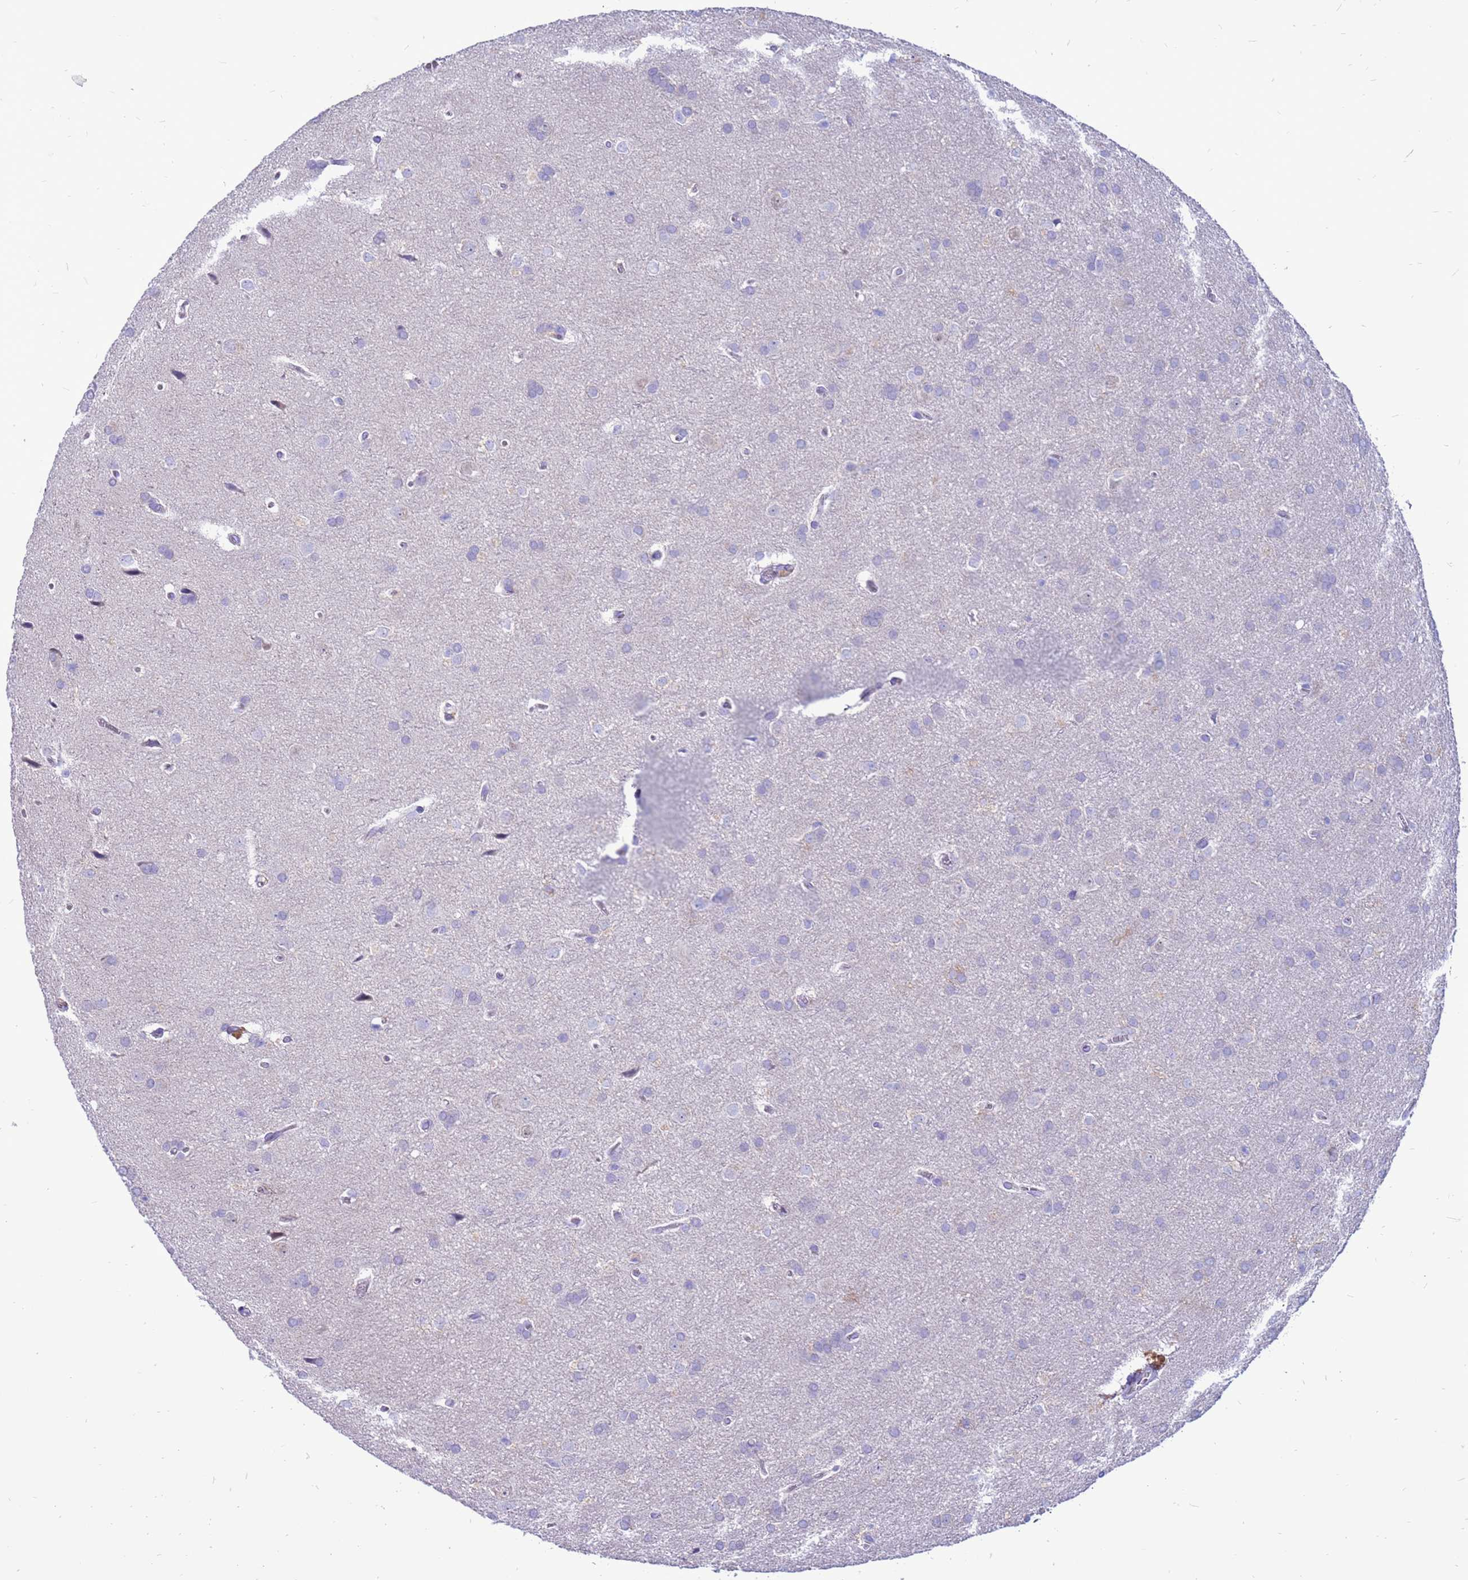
{"staining": {"intensity": "negative", "quantity": "none", "location": "none"}, "tissue": "glioma", "cell_type": "Tumor cells", "image_type": "cancer", "snomed": [{"axis": "morphology", "description": "Glioma, malignant, Low grade"}, {"axis": "topography", "description": "Brain"}], "caption": "A micrograph of malignant glioma (low-grade) stained for a protein exhibits no brown staining in tumor cells.", "gene": "PDE10A", "patient": {"sex": "female", "age": 32}}